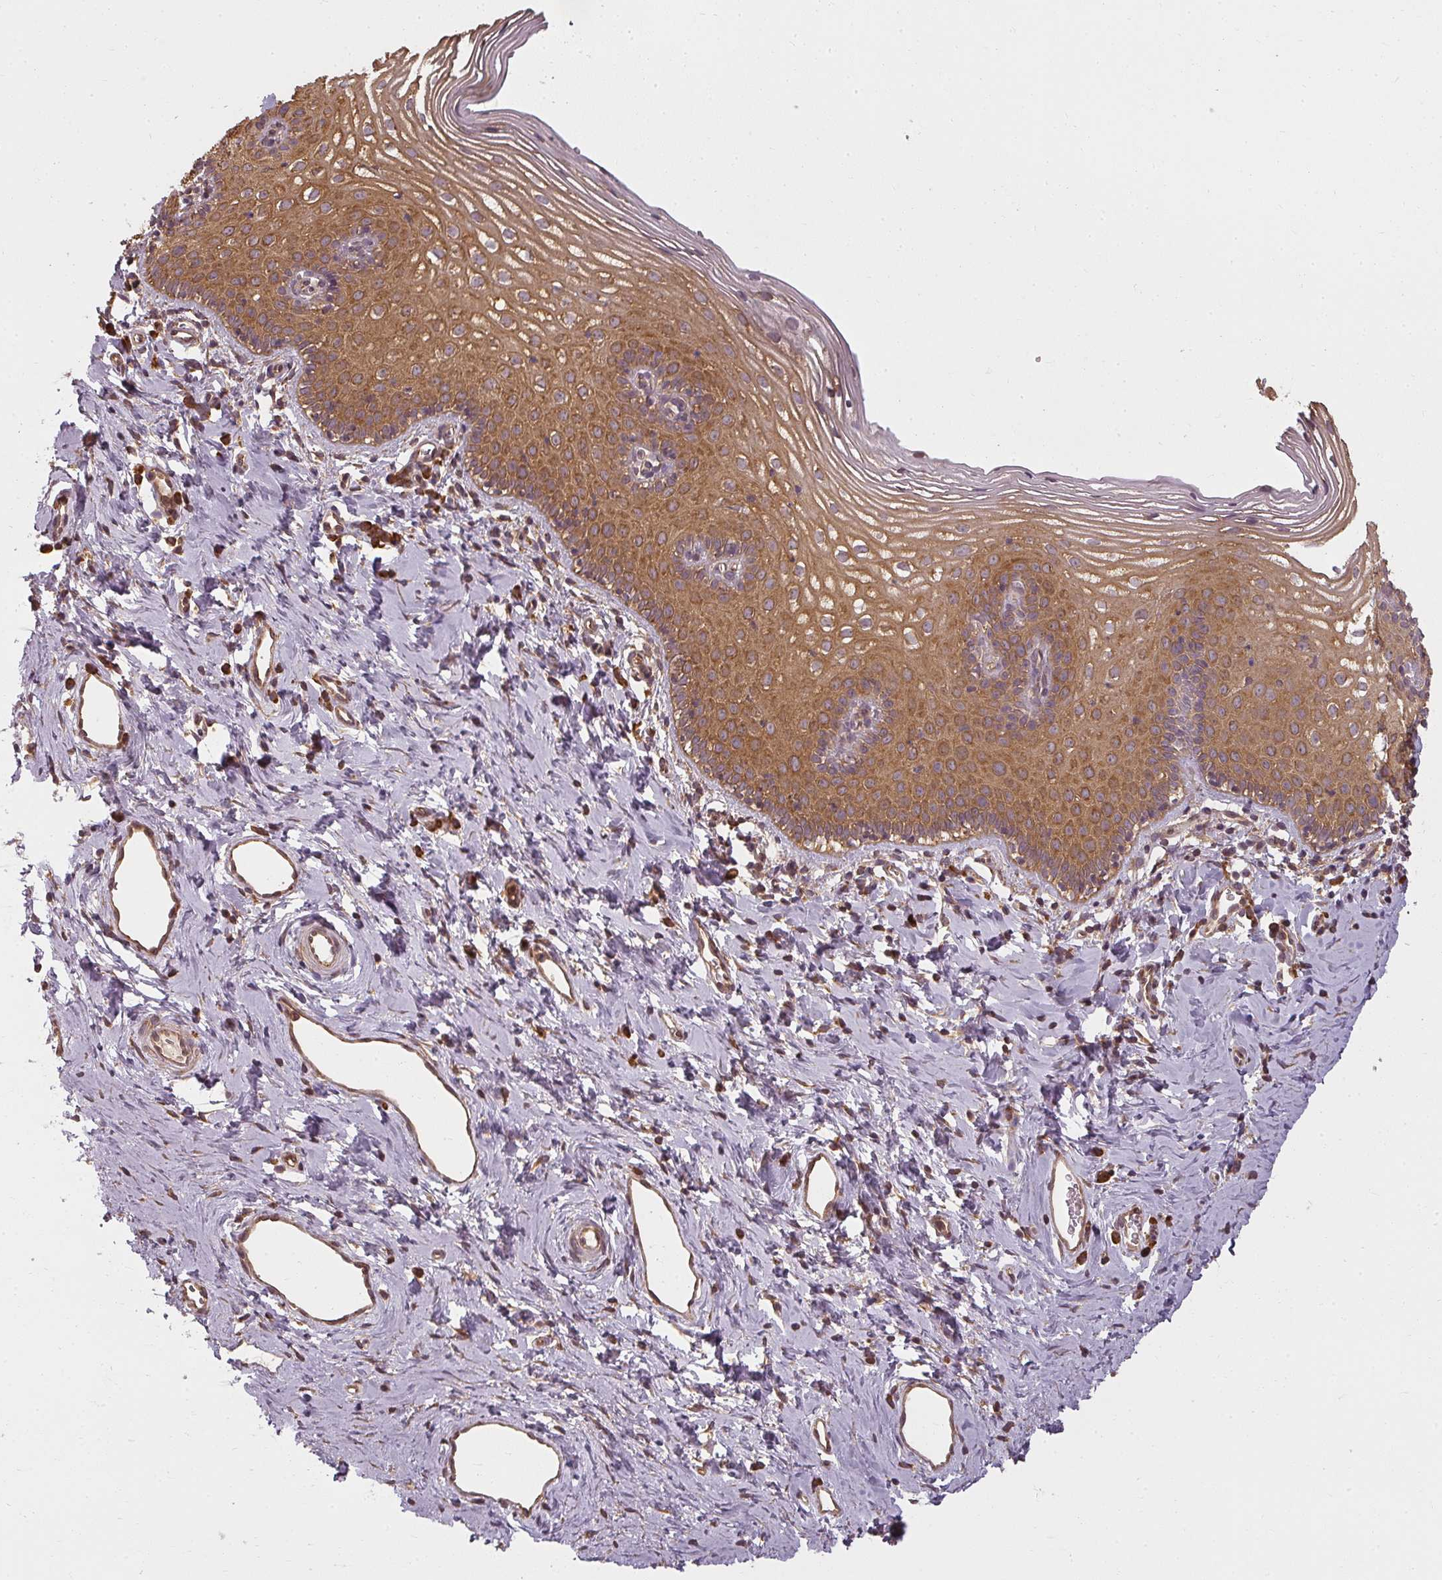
{"staining": {"intensity": "moderate", "quantity": ">75%", "location": "cytoplasmic/membranous"}, "tissue": "cervix", "cell_type": "Glandular cells", "image_type": "normal", "snomed": [{"axis": "morphology", "description": "Normal tissue, NOS"}, {"axis": "topography", "description": "Cervix"}], "caption": "Immunohistochemical staining of benign cervix displays >75% levels of moderate cytoplasmic/membranous protein positivity in about >75% of glandular cells.", "gene": "RPL24", "patient": {"sex": "female", "age": 44}}